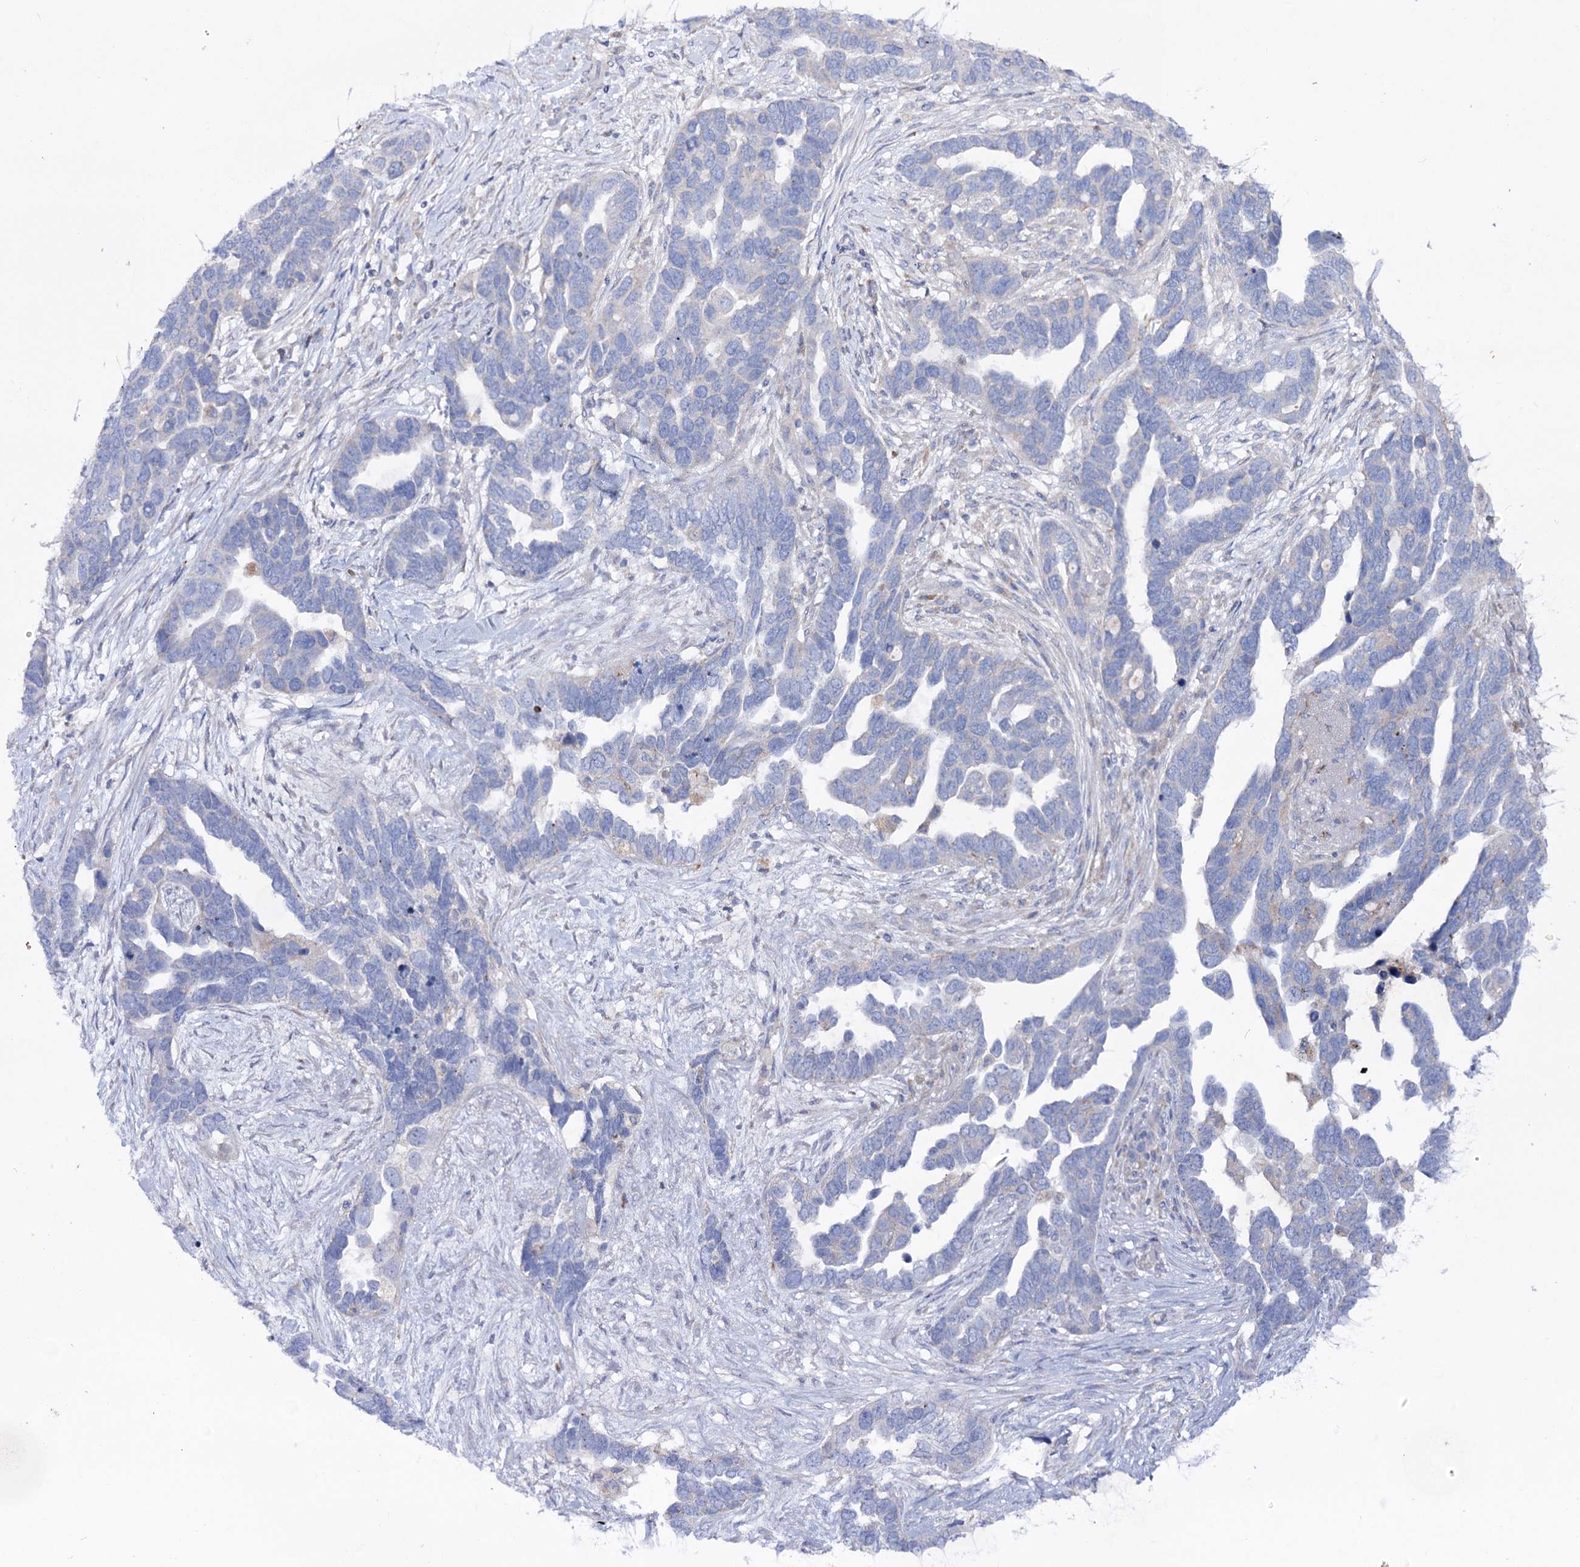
{"staining": {"intensity": "negative", "quantity": "none", "location": "none"}, "tissue": "ovarian cancer", "cell_type": "Tumor cells", "image_type": "cancer", "snomed": [{"axis": "morphology", "description": "Cystadenocarcinoma, serous, NOS"}, {"axis": "topography", "description": "Ovary"}], "caption": "Ovarian cancer (serous cystadenocarcinoma) was stained to show a protein in brown. There is no significant expression in tumor cells.", "gene": "NAGLU", "patient": {"sex": "female", "age": 54}}